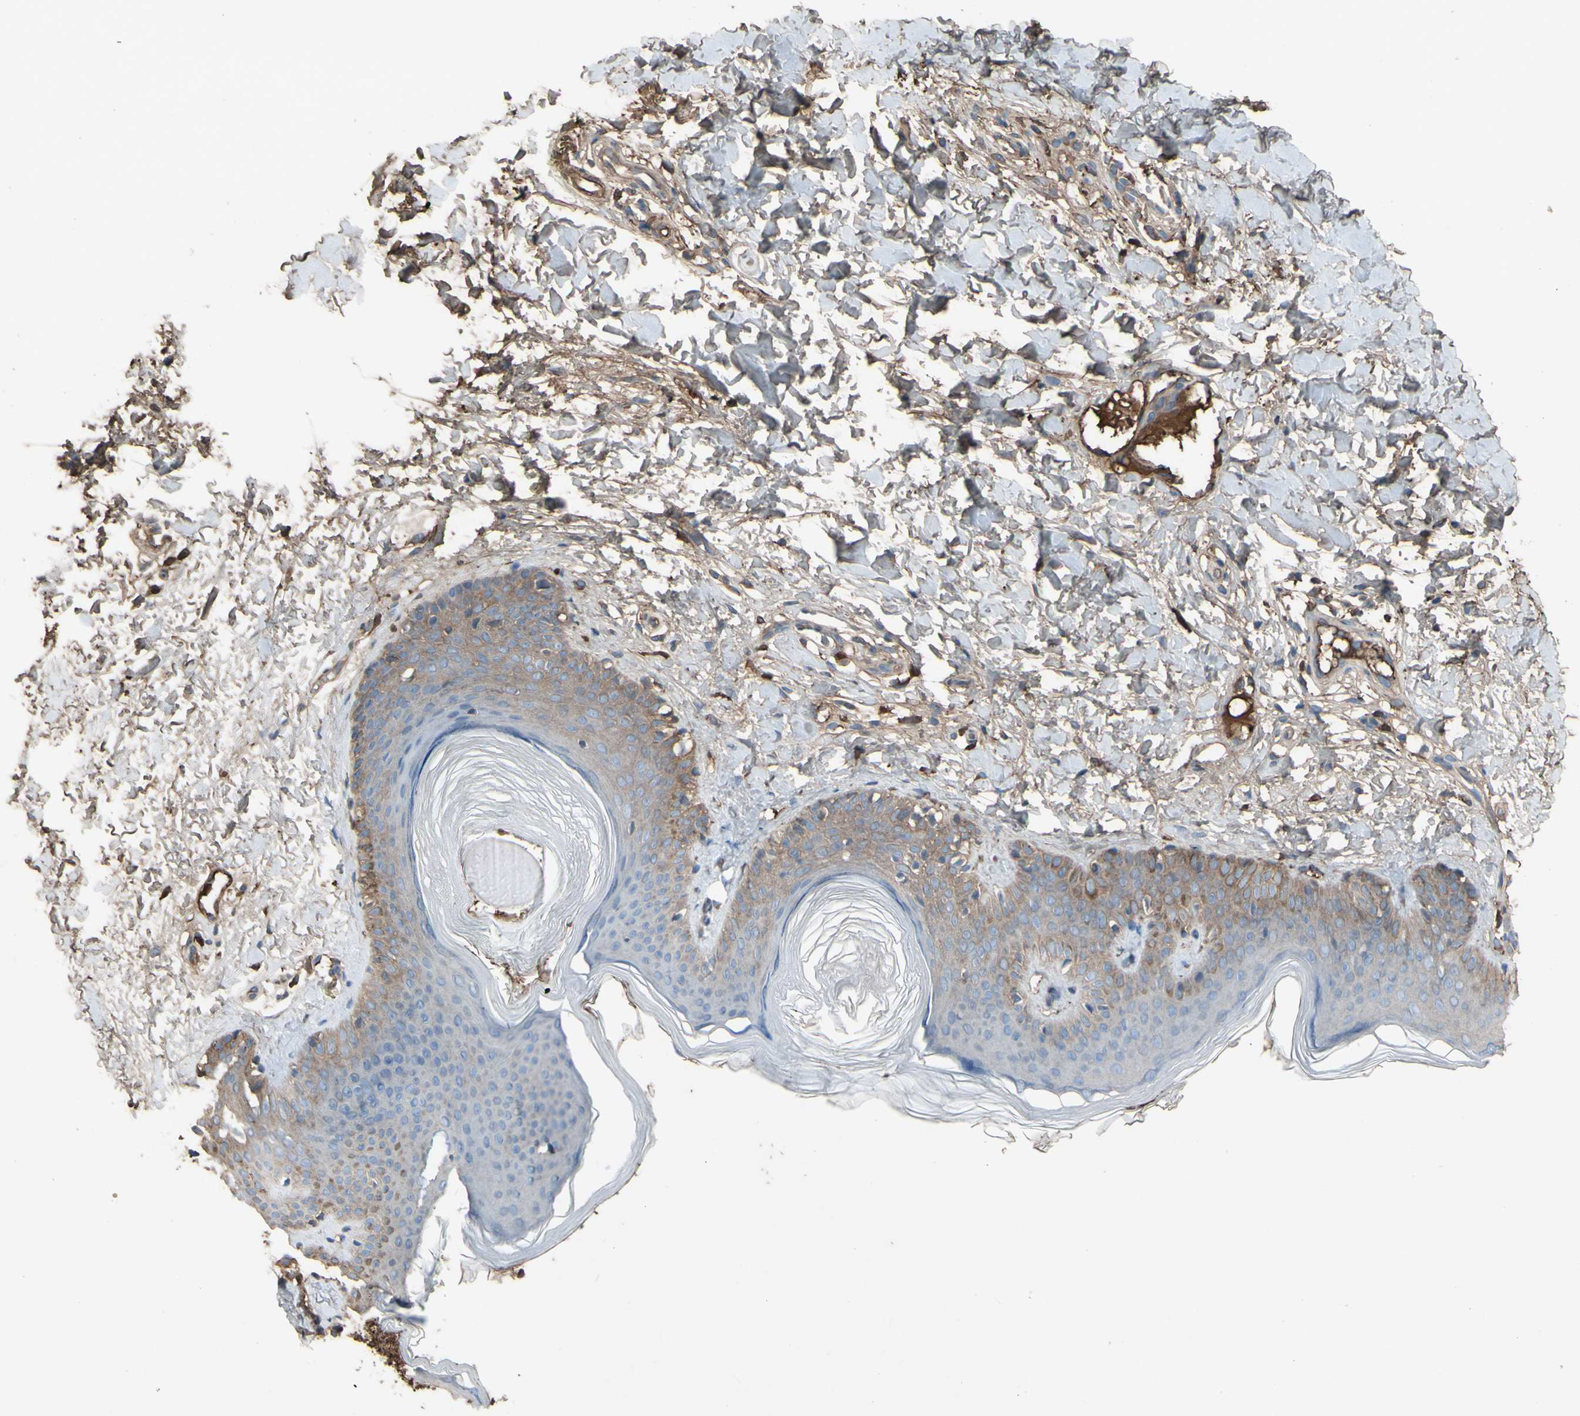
{"staining": {"intensity": "strong", "quantity": ">75%", "location": "cytoplasmic/membranous"}, "tissue": "skin", "cell_type": "Fibroblasts", "image_type": "normal", "snomed": [{"axis": "morphology", "description": "Normal tissue, NOS"}, {"axis": "topography", "description": "Skin"}], "caption": "Immunohistochemistry (IHC) of benign skin exhibits high levels of strong cytoplasmic/membranous expression in about >75% of fibroblasts.", "gene": "PTGDS", "patient": {"sex": "male", "age": 16}}